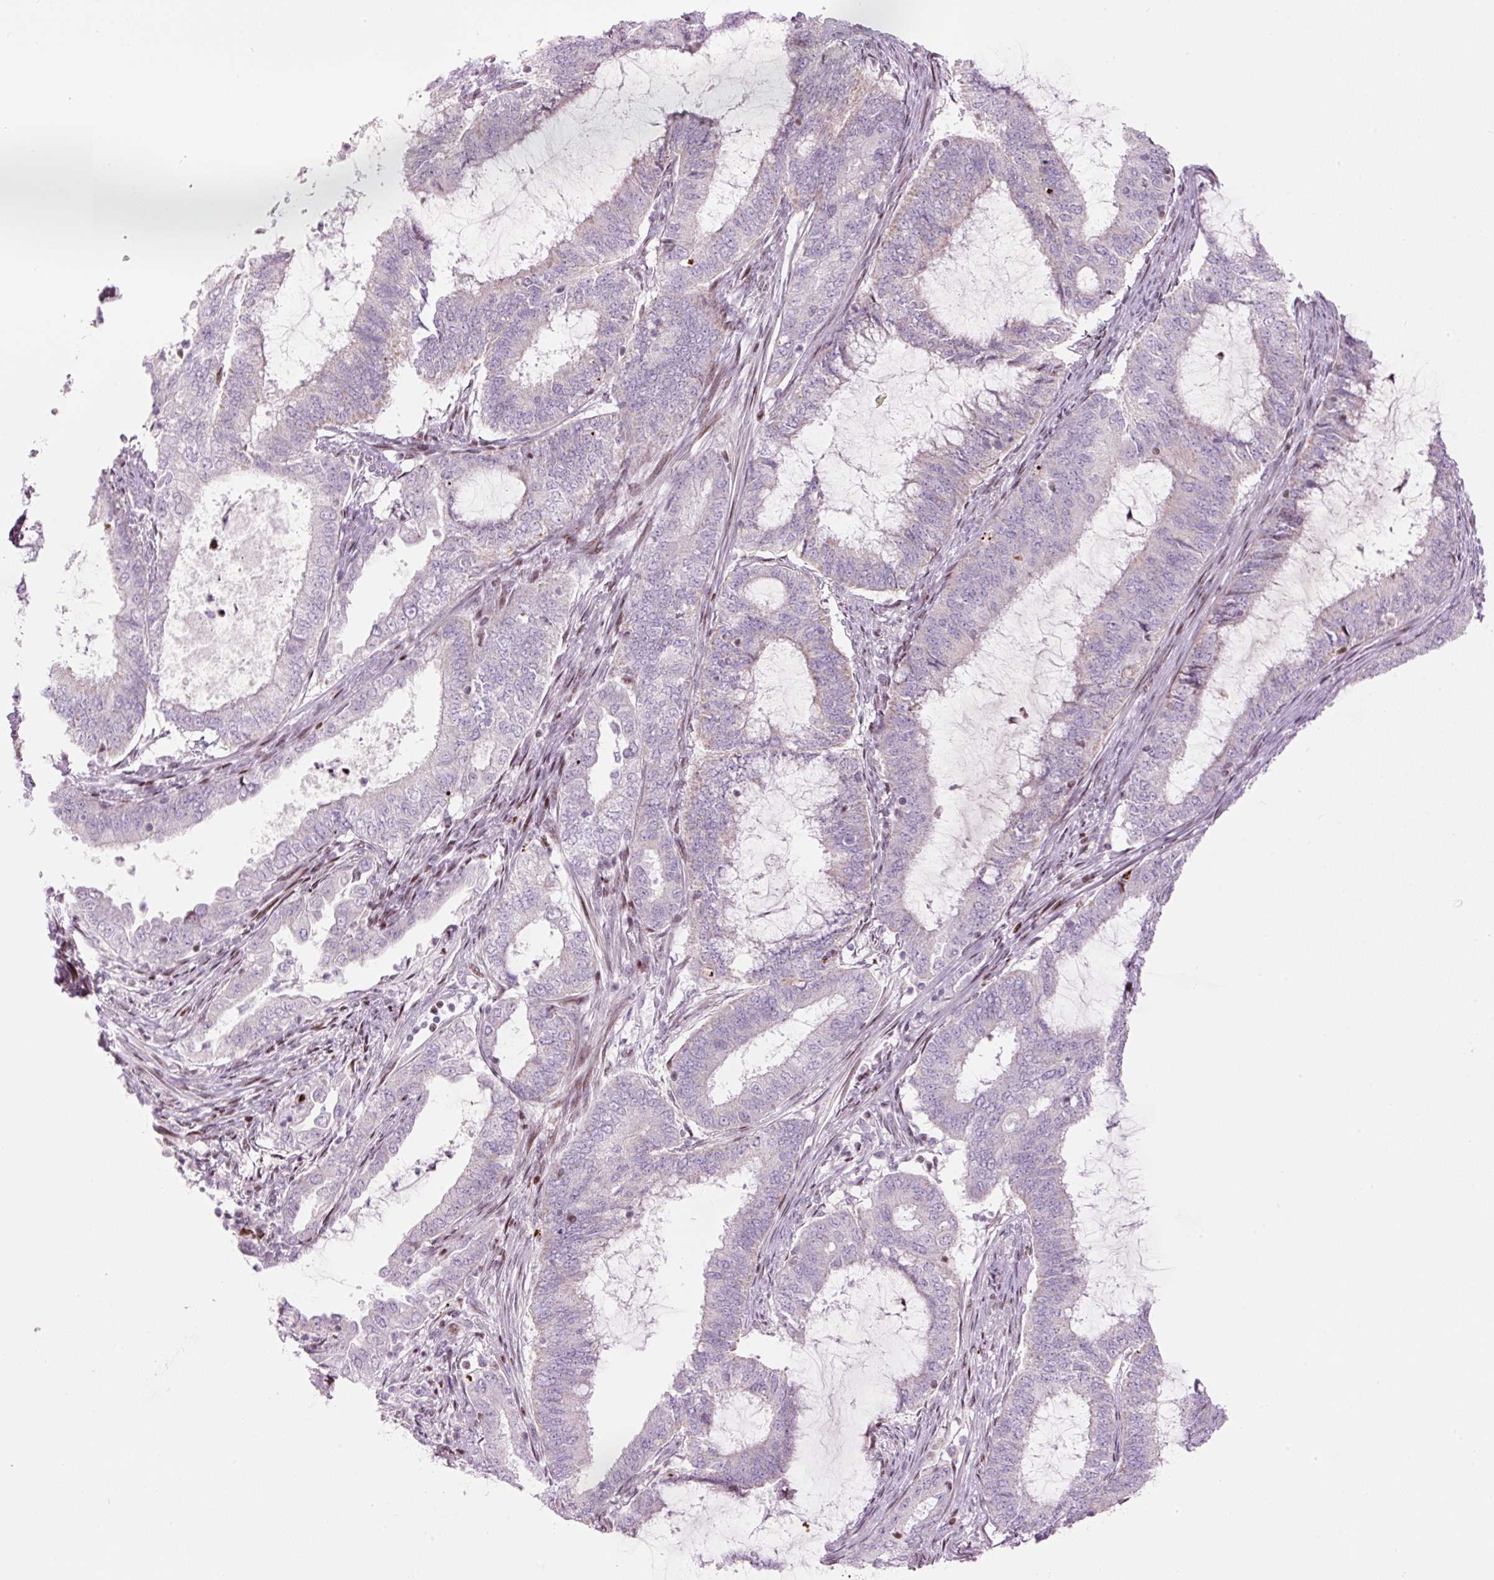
{"staining": {"intensity": "negative", "quantity": "none", "location": "none"}, "tissue": "endometrial cancer", "cell_type": "Tumor cells", "image_type": "cancer", "snomed": [{"axis": "morphology", "description": "Adenocarcinoma, NOS"}, {"axis": "topography", "description": "Endometrium"}], "caption": "A high-resolution photomicrograph shows IHC staining of endometrial cancer, which displays no significant expression in tumor cells. (DAB immunohistochemistry with hematoxylin counter stain).", "gene": "TMEM177", "patient": {"sex": "female", "age": 51}}